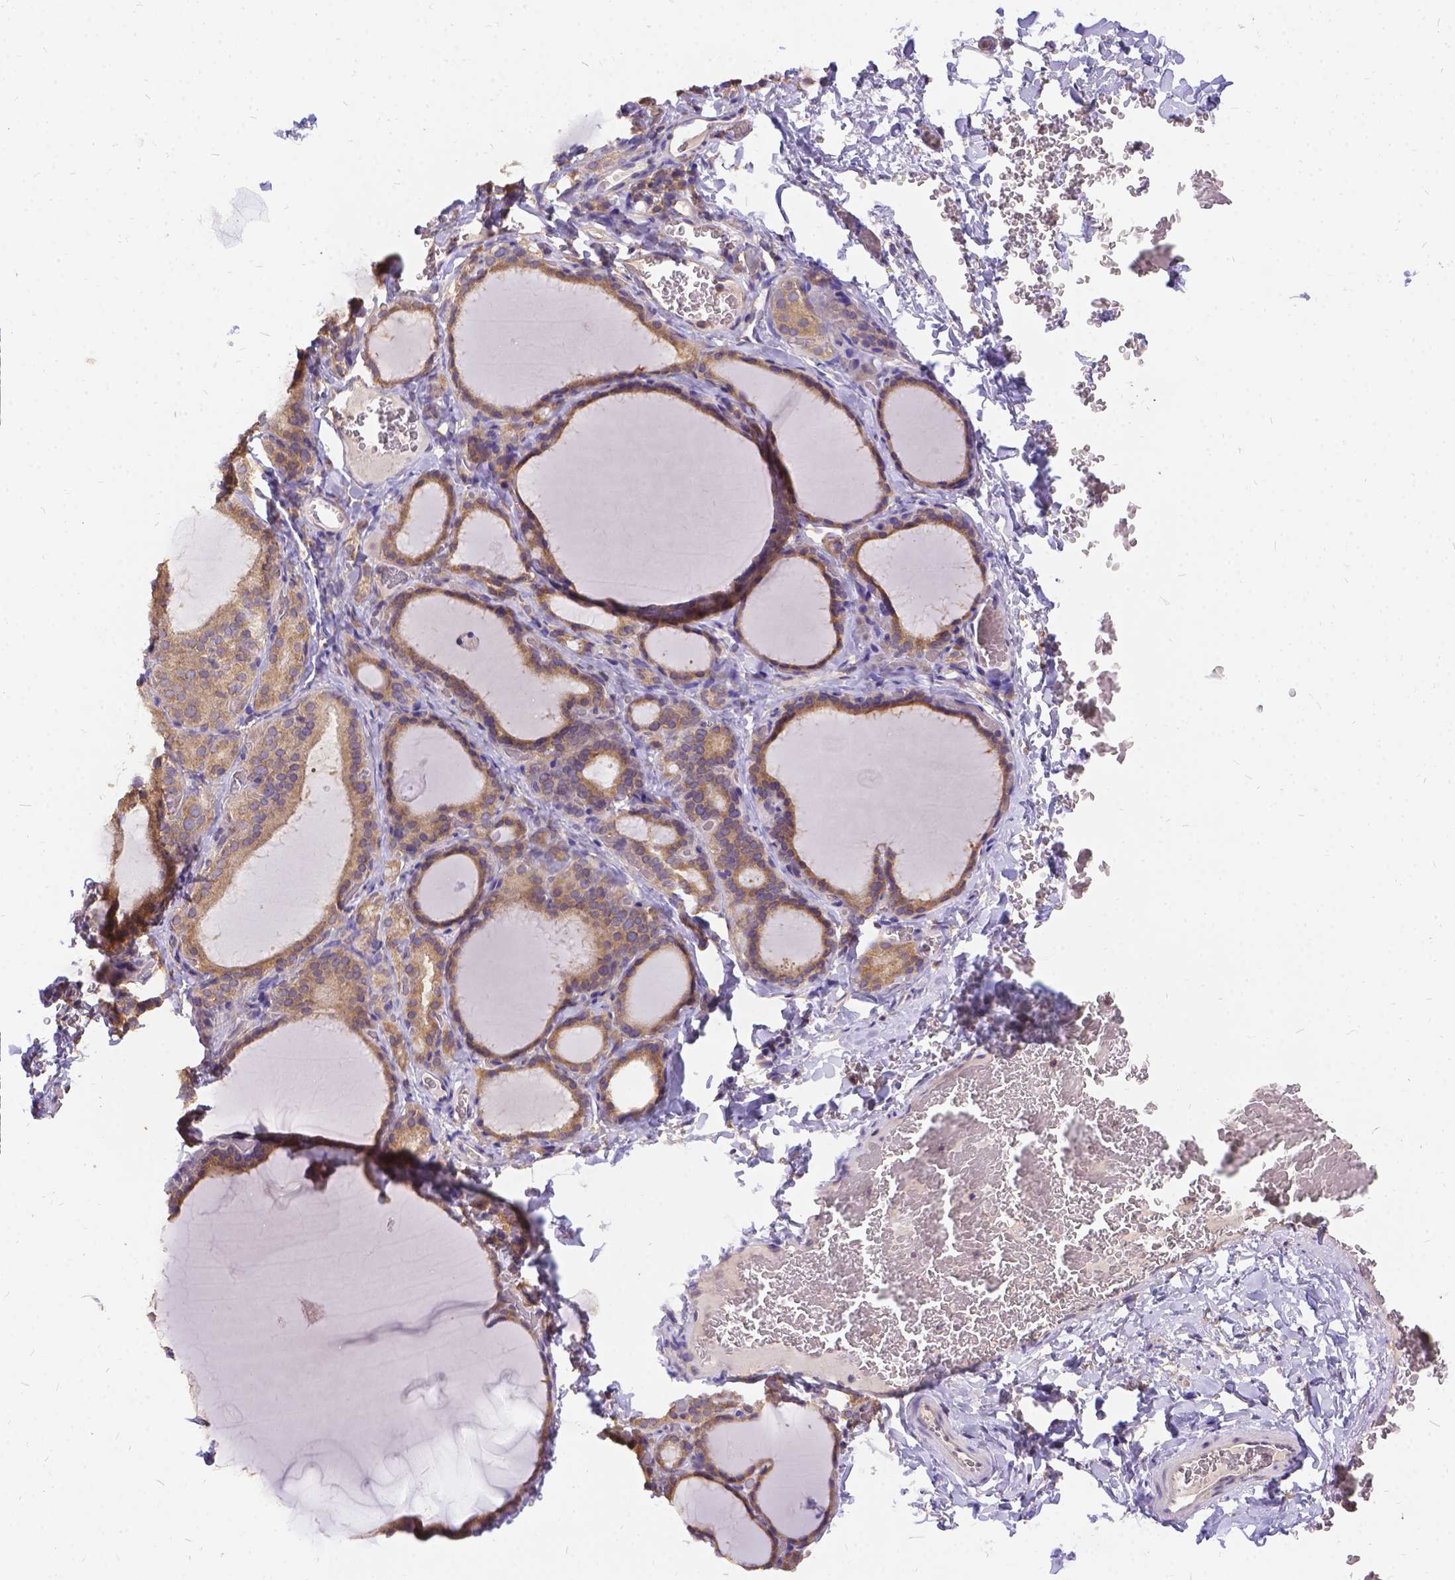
{"staining": {"intensity": "moderate", "quantity": ">75%", "location": "cytoplasmic/membranous"}, "tissue": "thyroid gland", "cell_type": "Glandular cells", "image_type": "normal", "snomed": [{"axis": "morphology", "description": "Normal tissue, NOS"}, {"axis": "morphology", "description": "Hyperplasia, NOS"}, {"axis": "topography", "description": "Thyroid gland"}], "caption": "High-magnification brightfield microscopy of benign thyroid gland stained with DAB (3,3'-diaminobenzidine) (brown) and counterstained with hematoxylin (blue). glandular cells exhibit moderate cytoplasmic/membranous expression is present in about>75% of cells.", "gene": "DENND6A", "patient": {"sex": "female", "age": 27}}